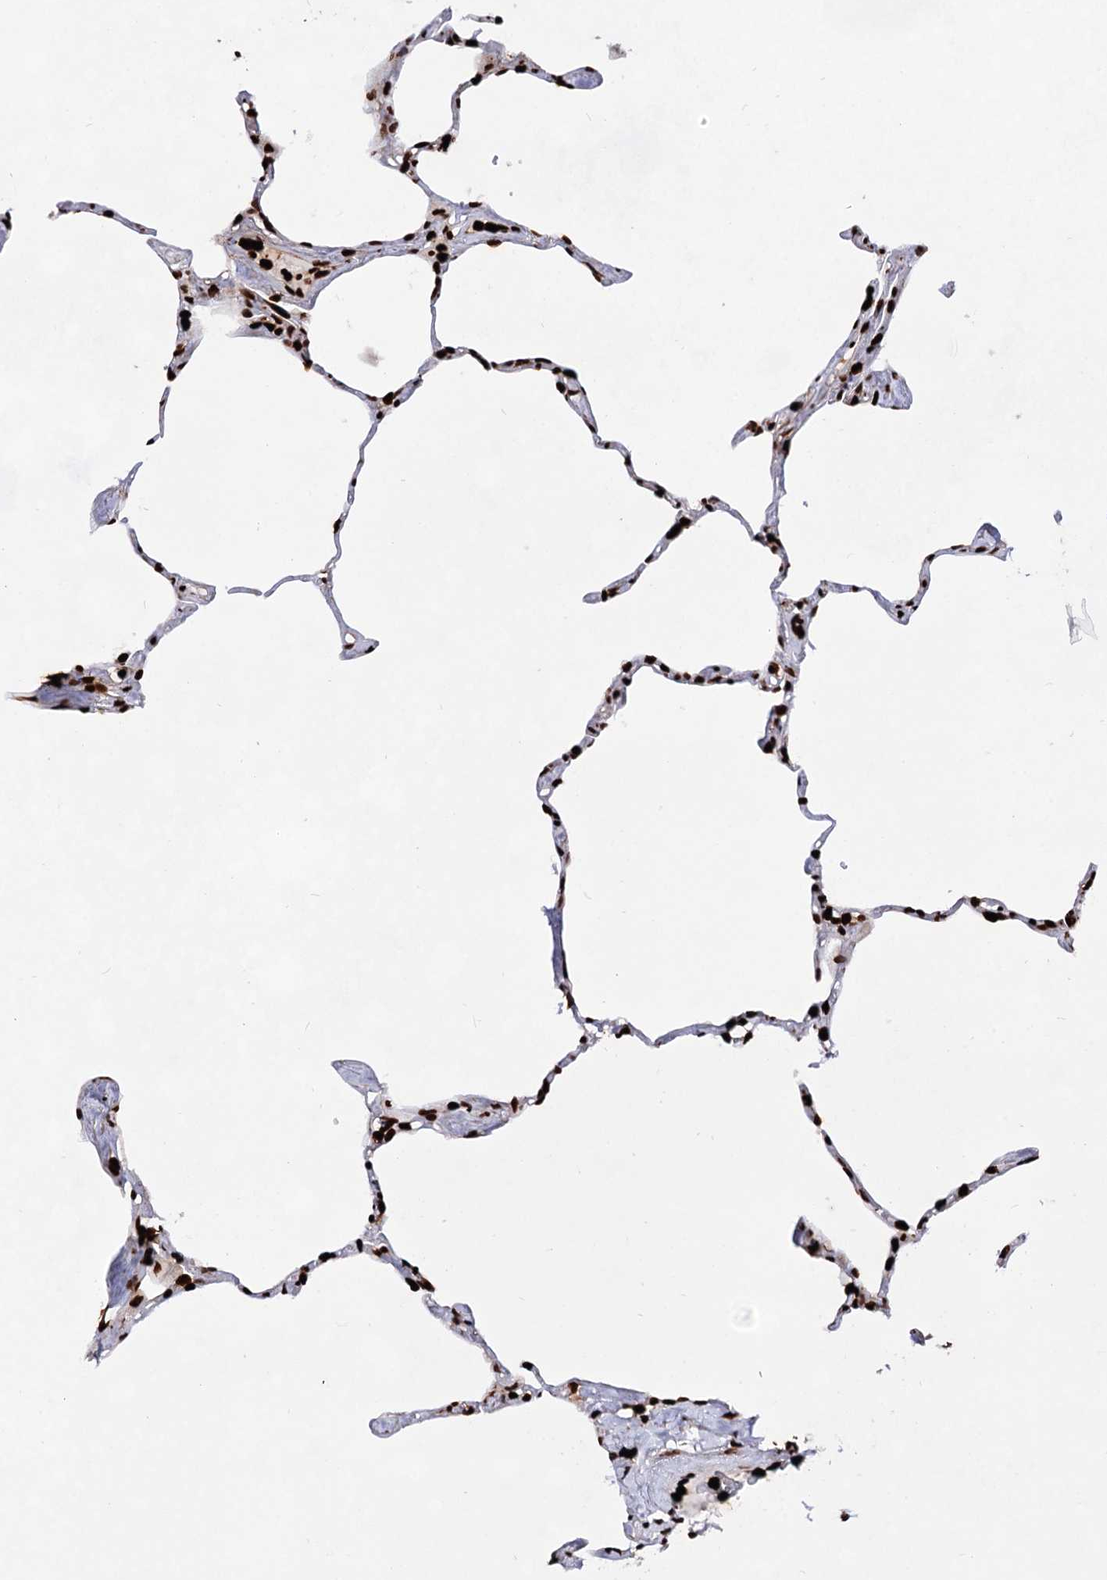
{"staining": {"intensity": "strong", "quantity": ">75%", "location": "nuclear"}, "tissue": "lung", "cell_type": "Alveolar cells", "image_type": "normal", "snomed": [{"axis": "morphology", "description": "Normal tissue, NOS"}, {"axis": "topography", "description": "Lung"}], "caption": "Brown immunohistochemical staining in benign lung reveals strong nuclear expression in approximately >75% of alveolar cells. (Brightfield microscopy of DAB IHC at high magnification).", "gene": "HMGB2", "patient": {"sex": "male", "age": 65}}